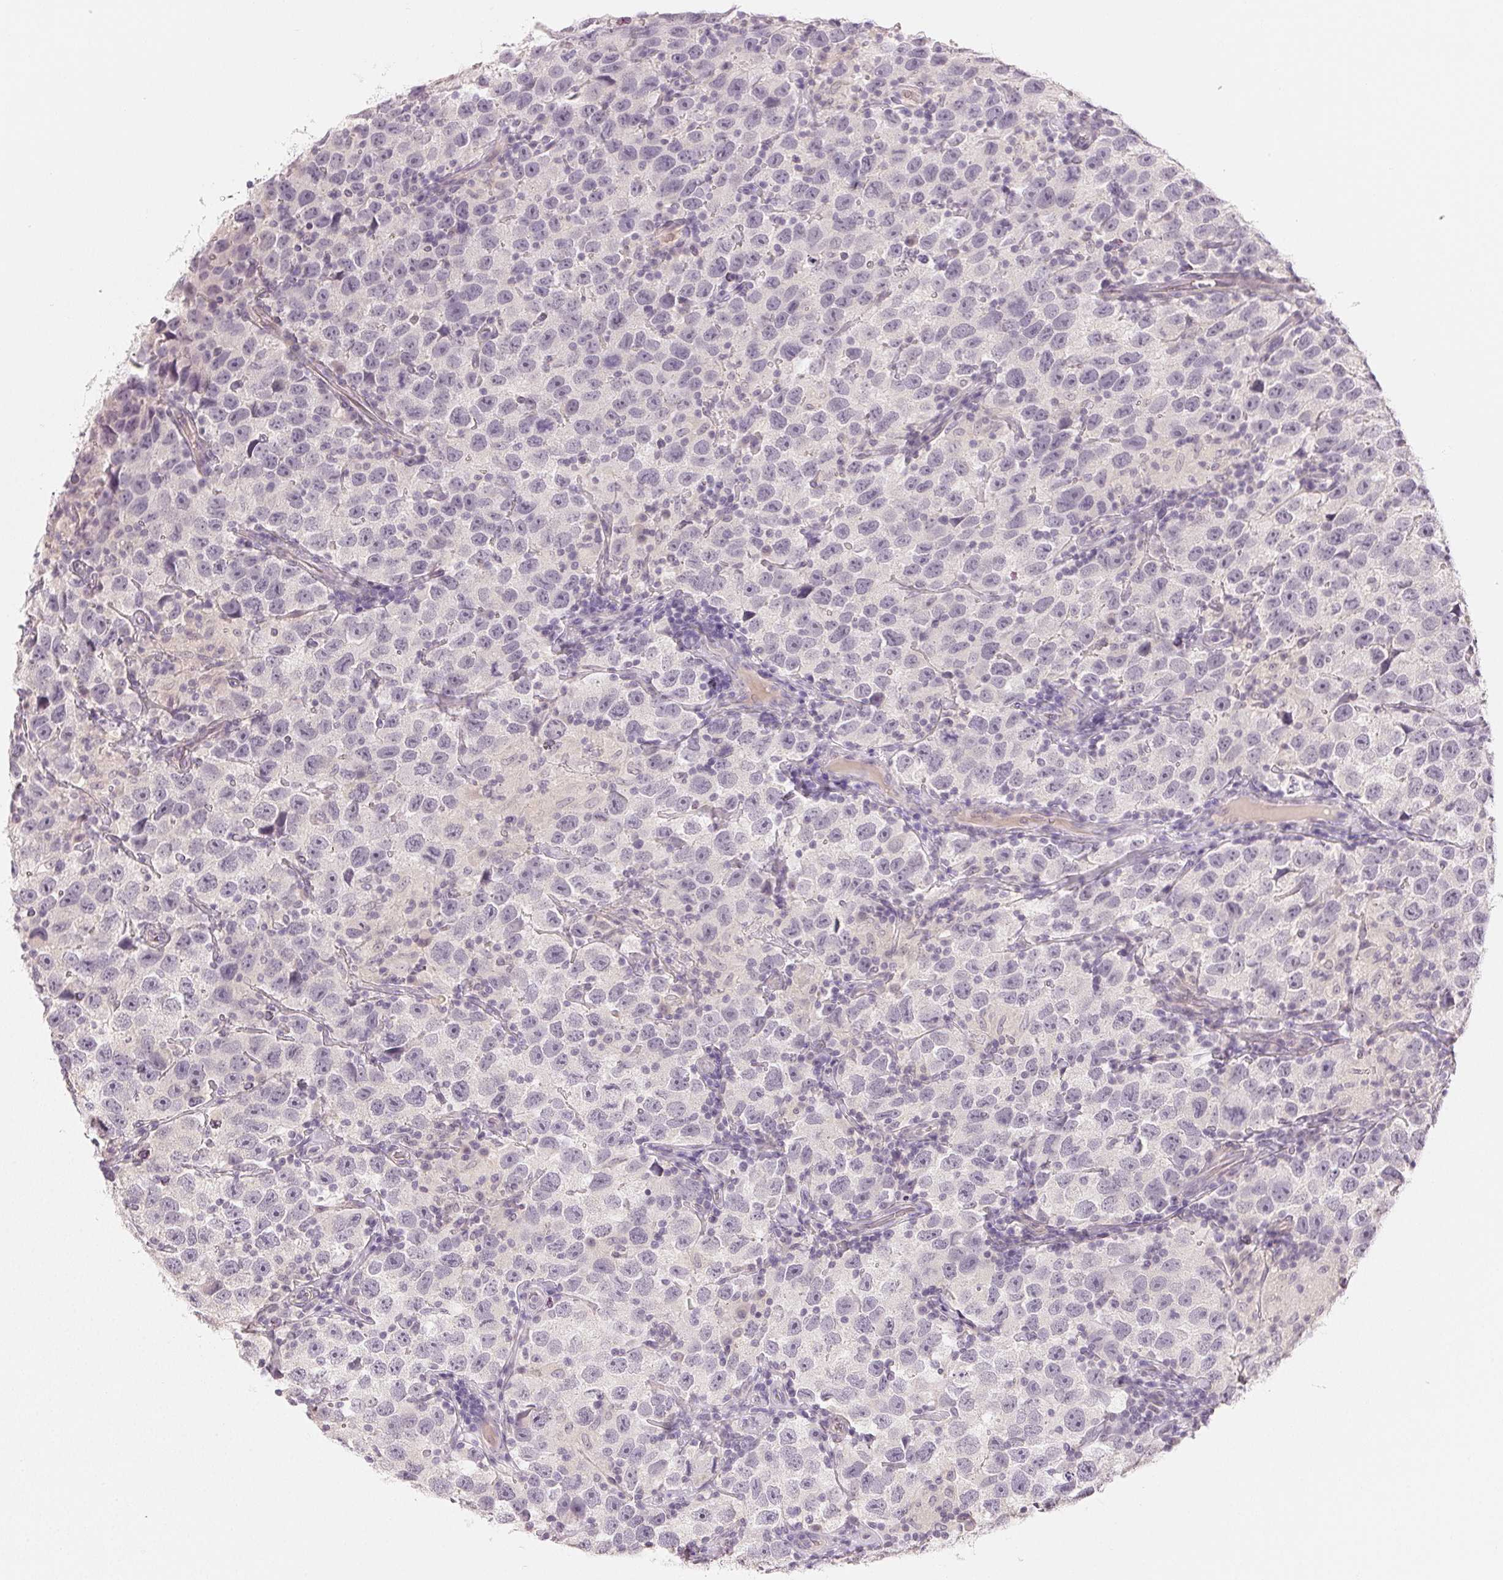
{"staining": {"intensity": "negative", "quantity": "none", "location": "none"}, "tissue": "testis cancer", "cell_type": "Tumor cells", "image_type": "cancer", "snomed": [{"axis": "morphology", "description": "Seminoma, NOS"}, {"axis": "topography", "description": "Testis"}], "caption": "Immunohistochemical staining of testis seminoma displays no significant expression in tumor cells.", "gene": "MAP1LC3A", "patient": {"sex": "male", "age": 26}}